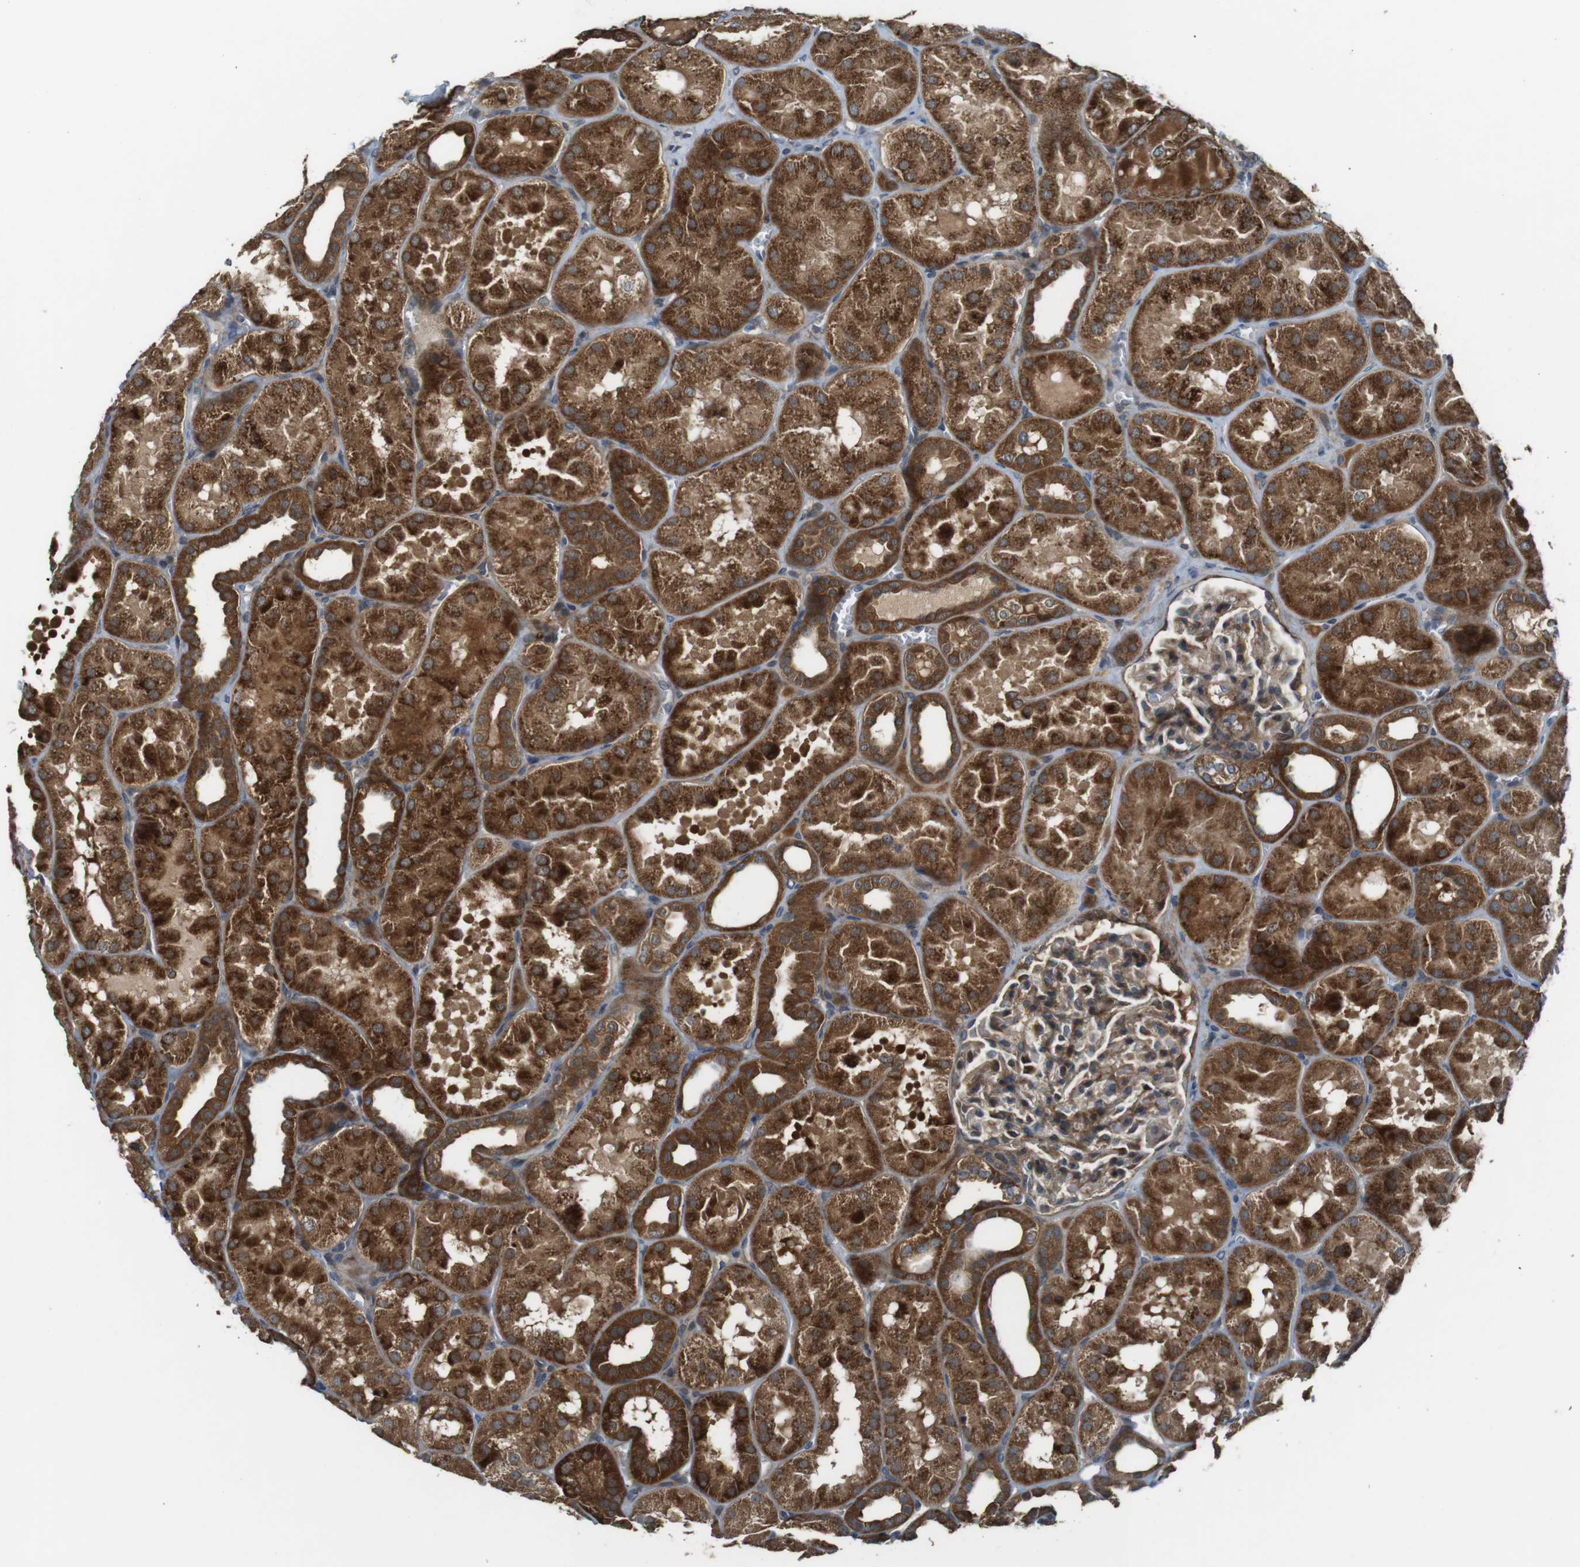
{"staining": {"intensity": "moderate", "quantity": ">75%", "location": "cytoplasmic/membranous"}, "tissue": "kidney", "cell_type": "Cells in glomeruli", "image_type": "normal", "snomed": [{"axis": "morphology", "description": "Normal tissue, NOS"}, {"axis": "topography", "description": "Kidney"}], "caption": "Moderate cytoplasmic/membranous positivity for a protein is identified in about >75% of cells in glomeruli of normal kidney using immunohistochemistry.", "gene": "IFFO2", "patient": {"sex": "male", "age": 28}}